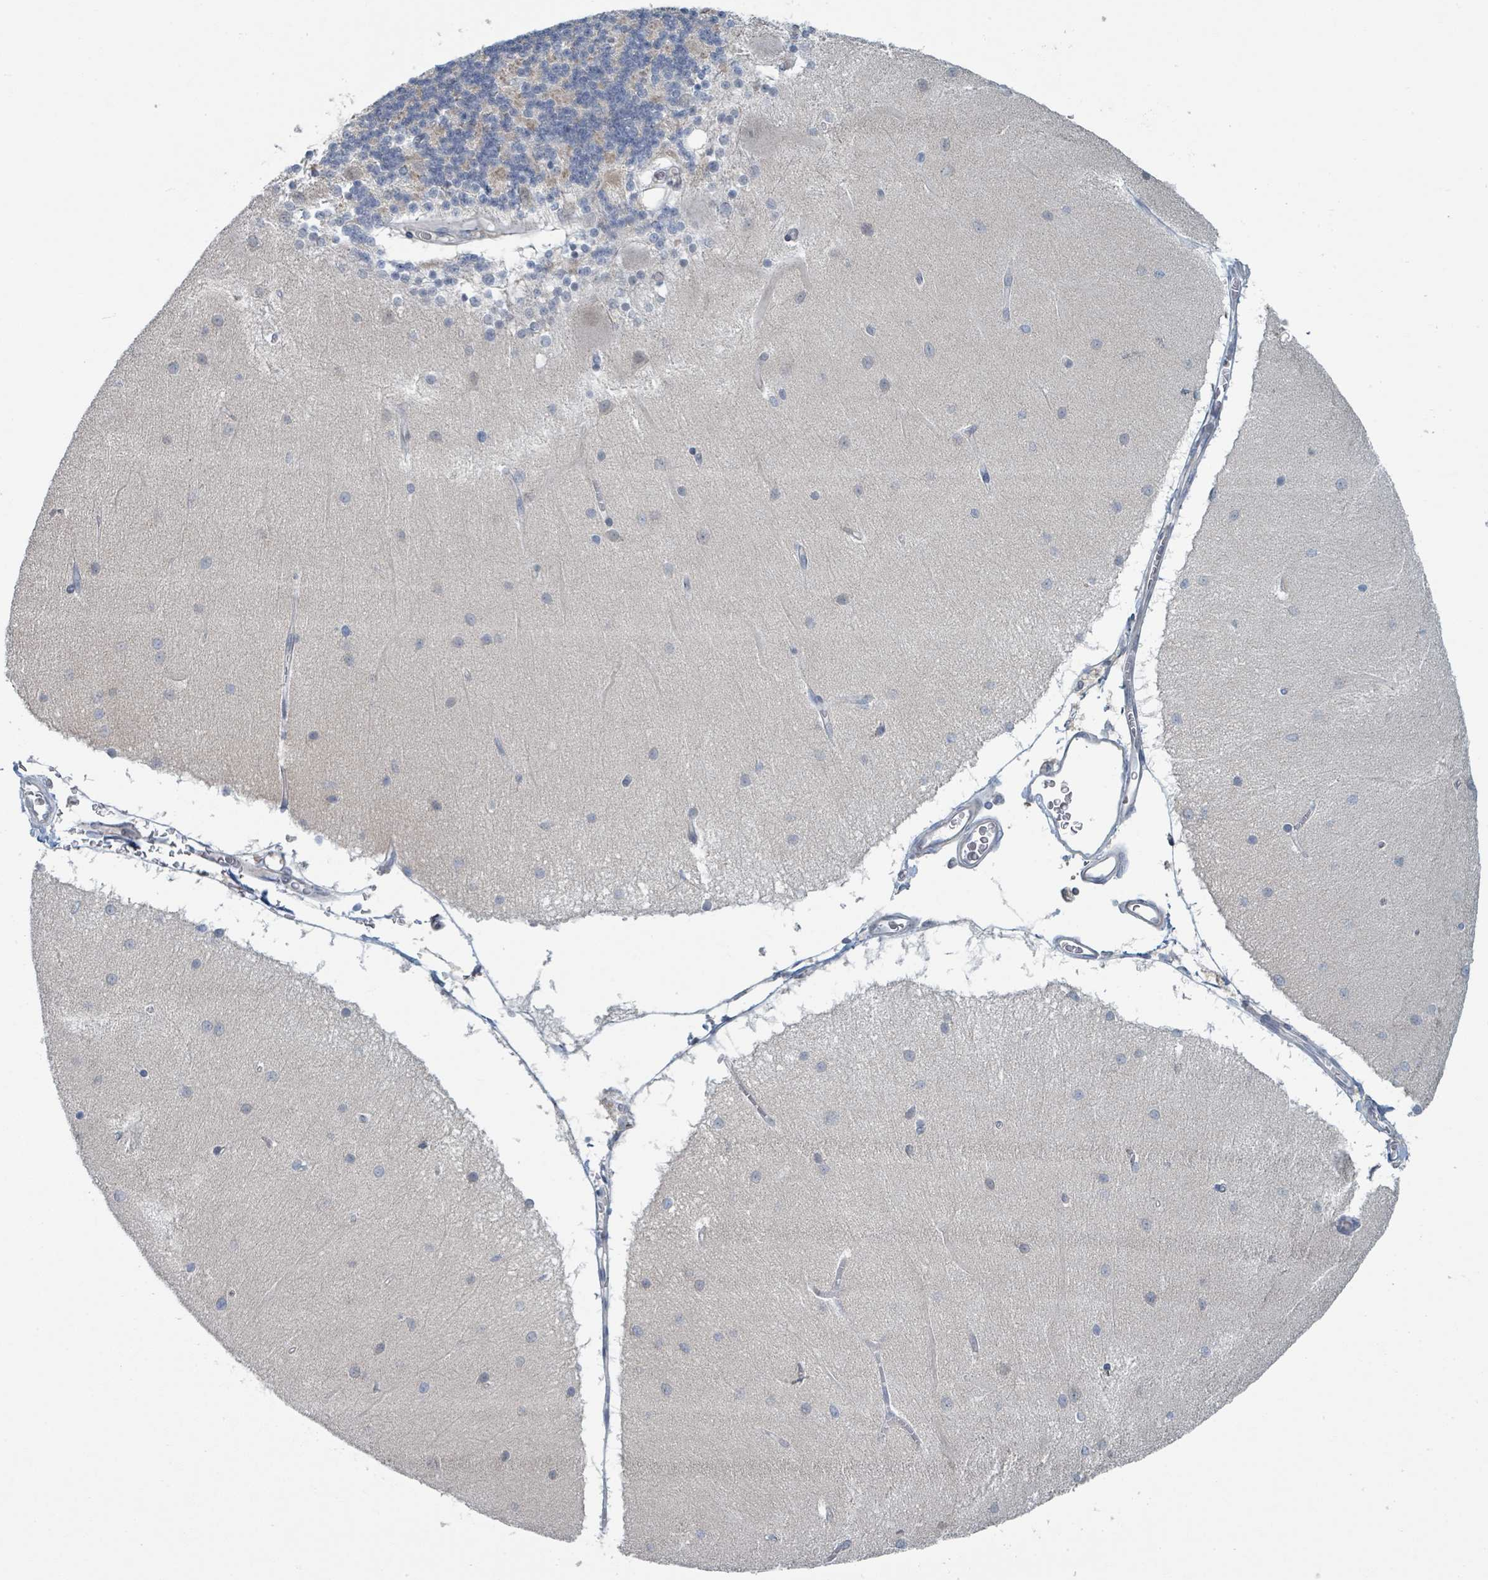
{"staining": {"intensity": "weak", "quantity": "25%-75%", "location": "cytoplasmic/membranous"}, "tissue": "cerebellum", "cell_type": "Cells in granular layer", "image_type": "normal", "snomed": [{"axis": "morphology", "description": "Normal tissue, NOS"}, {"axis": "topography", "description": "Cerebellum"}], "caption": "This image demonstrates benign cerebellum stained with immunohistochemistry to label a protein in brown. The cytoplasmic/membranous of cells in granular layer show weak positivity for the protein. Nuclei are counter-stained blue.", "gene": "ANKRD55", "patient": {"sex": "female", "age": 54}}